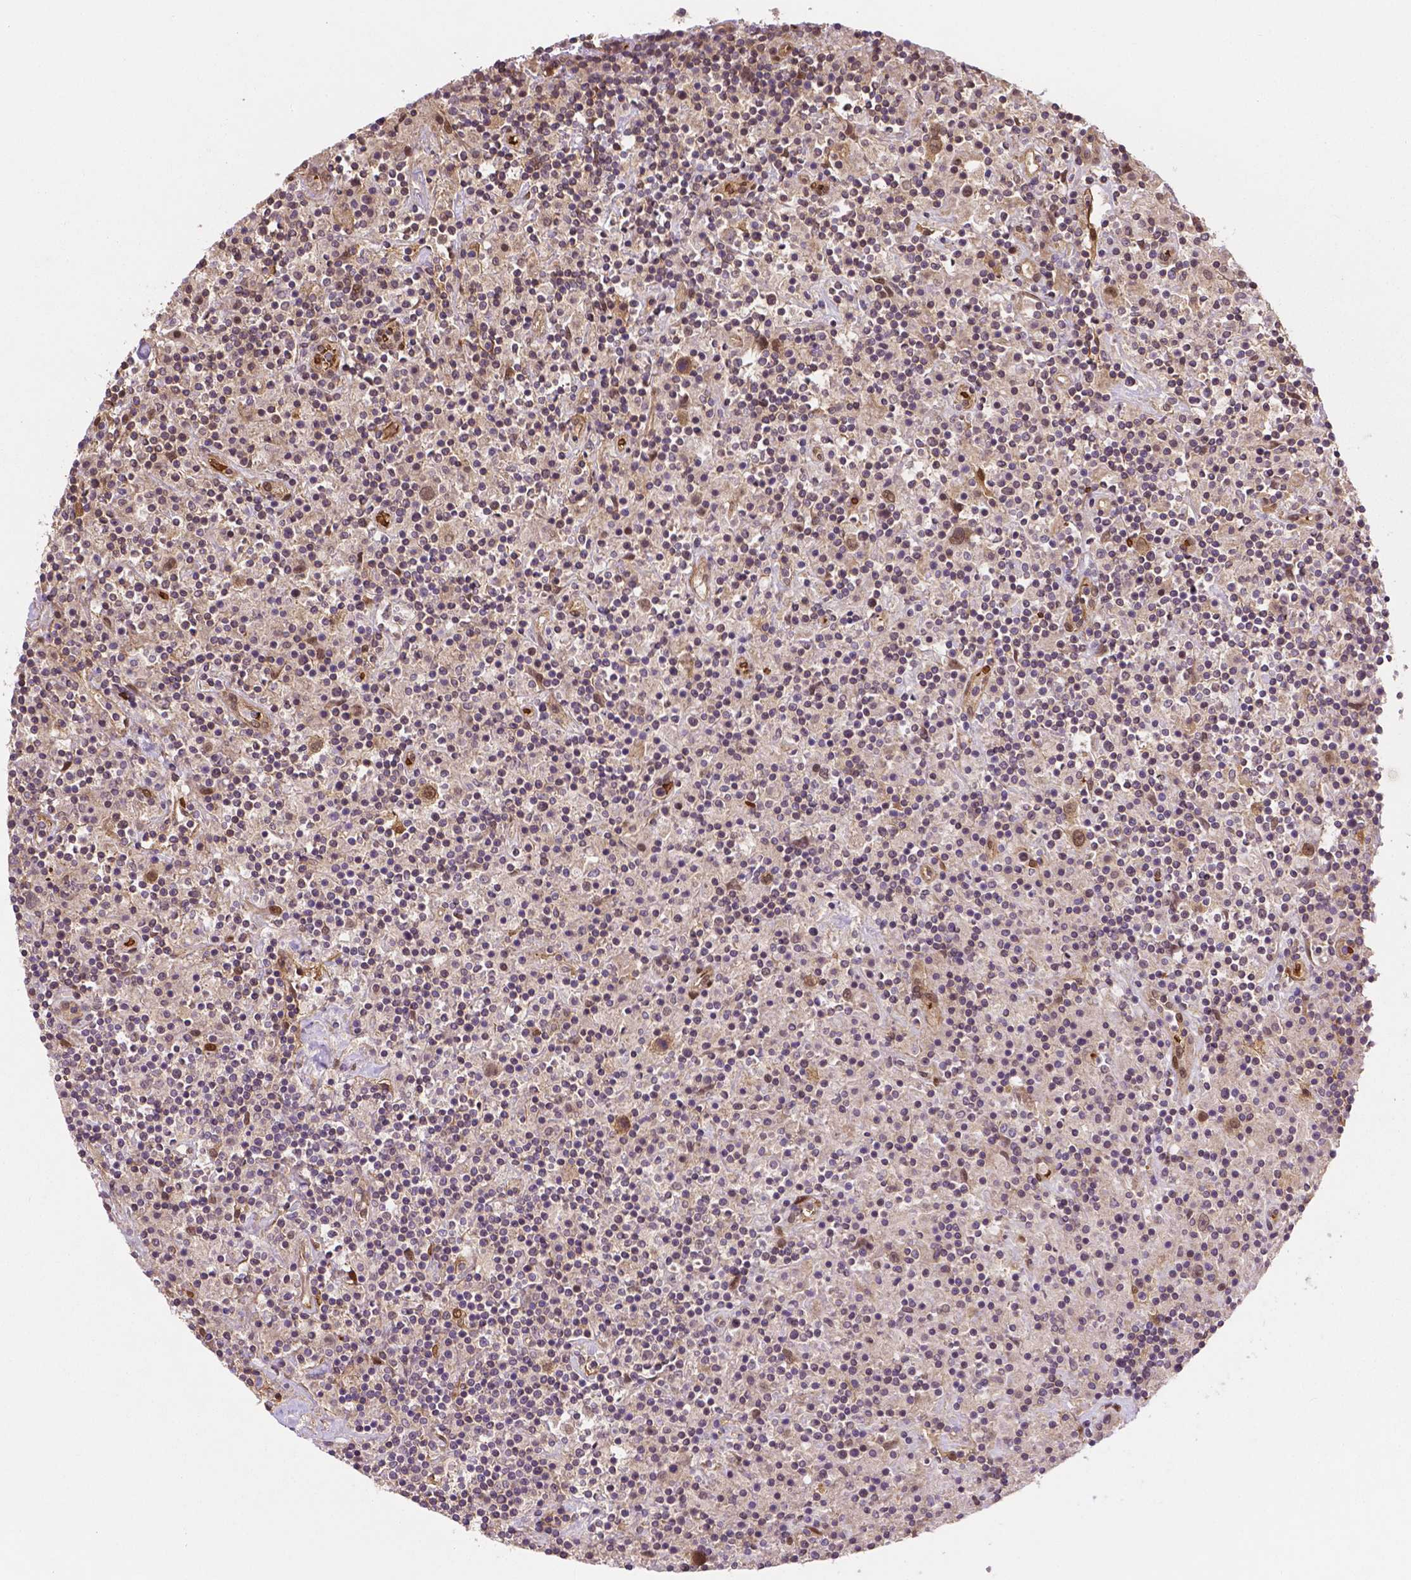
{"staining": {"intensity": "negative", "quantity": "none", "location": "none"}, "tissue": "lymphoma", "cell_type": "Tumor cells", "image_type": "cancer", "snomed": [{"axis": "morphology", "description": "Hodgkin's disease, NOS"}, {"axis": "topography", "description": "Lymph node"}], "caption": "The histopathology image displays no significant positivity in tumor cells of lymphoma.", "gene": "YAP1", "patient": {"sex": "male", "age": 70}}